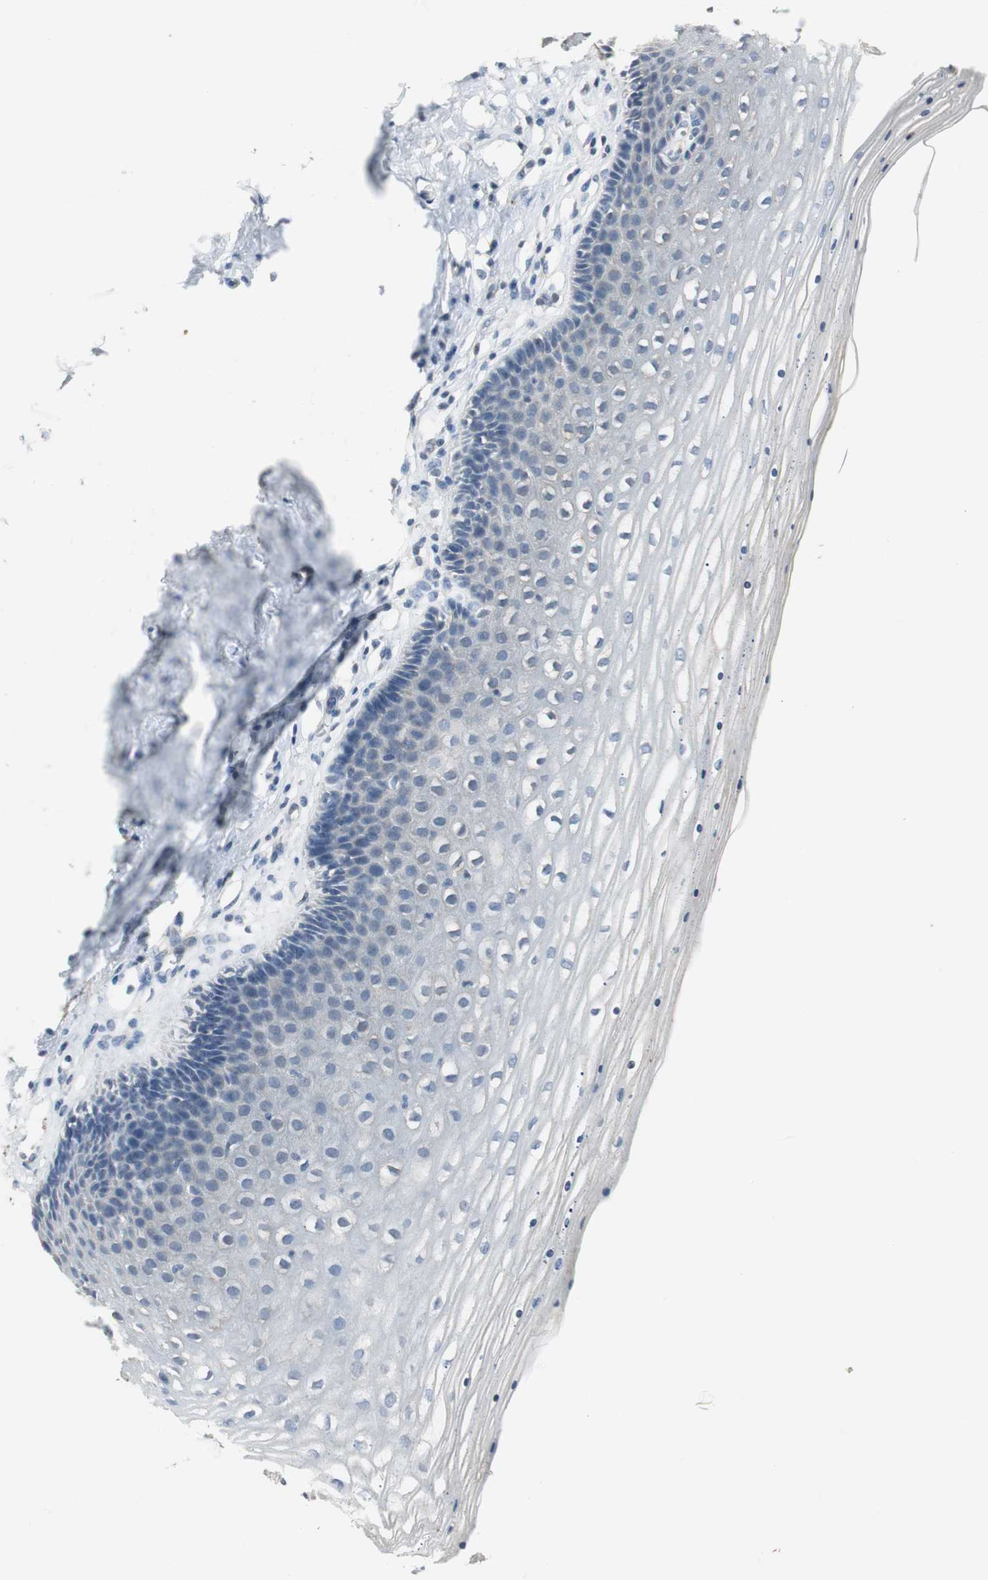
{"staining": {"intensity": "weak", "quantity": "25%-75%", "location": "cytoplasmic/membranous"}, "tissue": "cervix", "cell_type": "Glandular cells", "image_type": "normal", "snomed": [{"axis": "morphology", "description": "Normal tissue, NOS"}, {"axis": "topography", "description": "Cervix"}], "caption": "IHC (DAB (3,3'-diaminobenzidine)) staining of benign cervix exhibits weak cytoplasmic/membranous protein staining in approximately 25%-75% of glandular cells.", "gene": "JTB", "patient": {"sex": "female", "age": 39}}